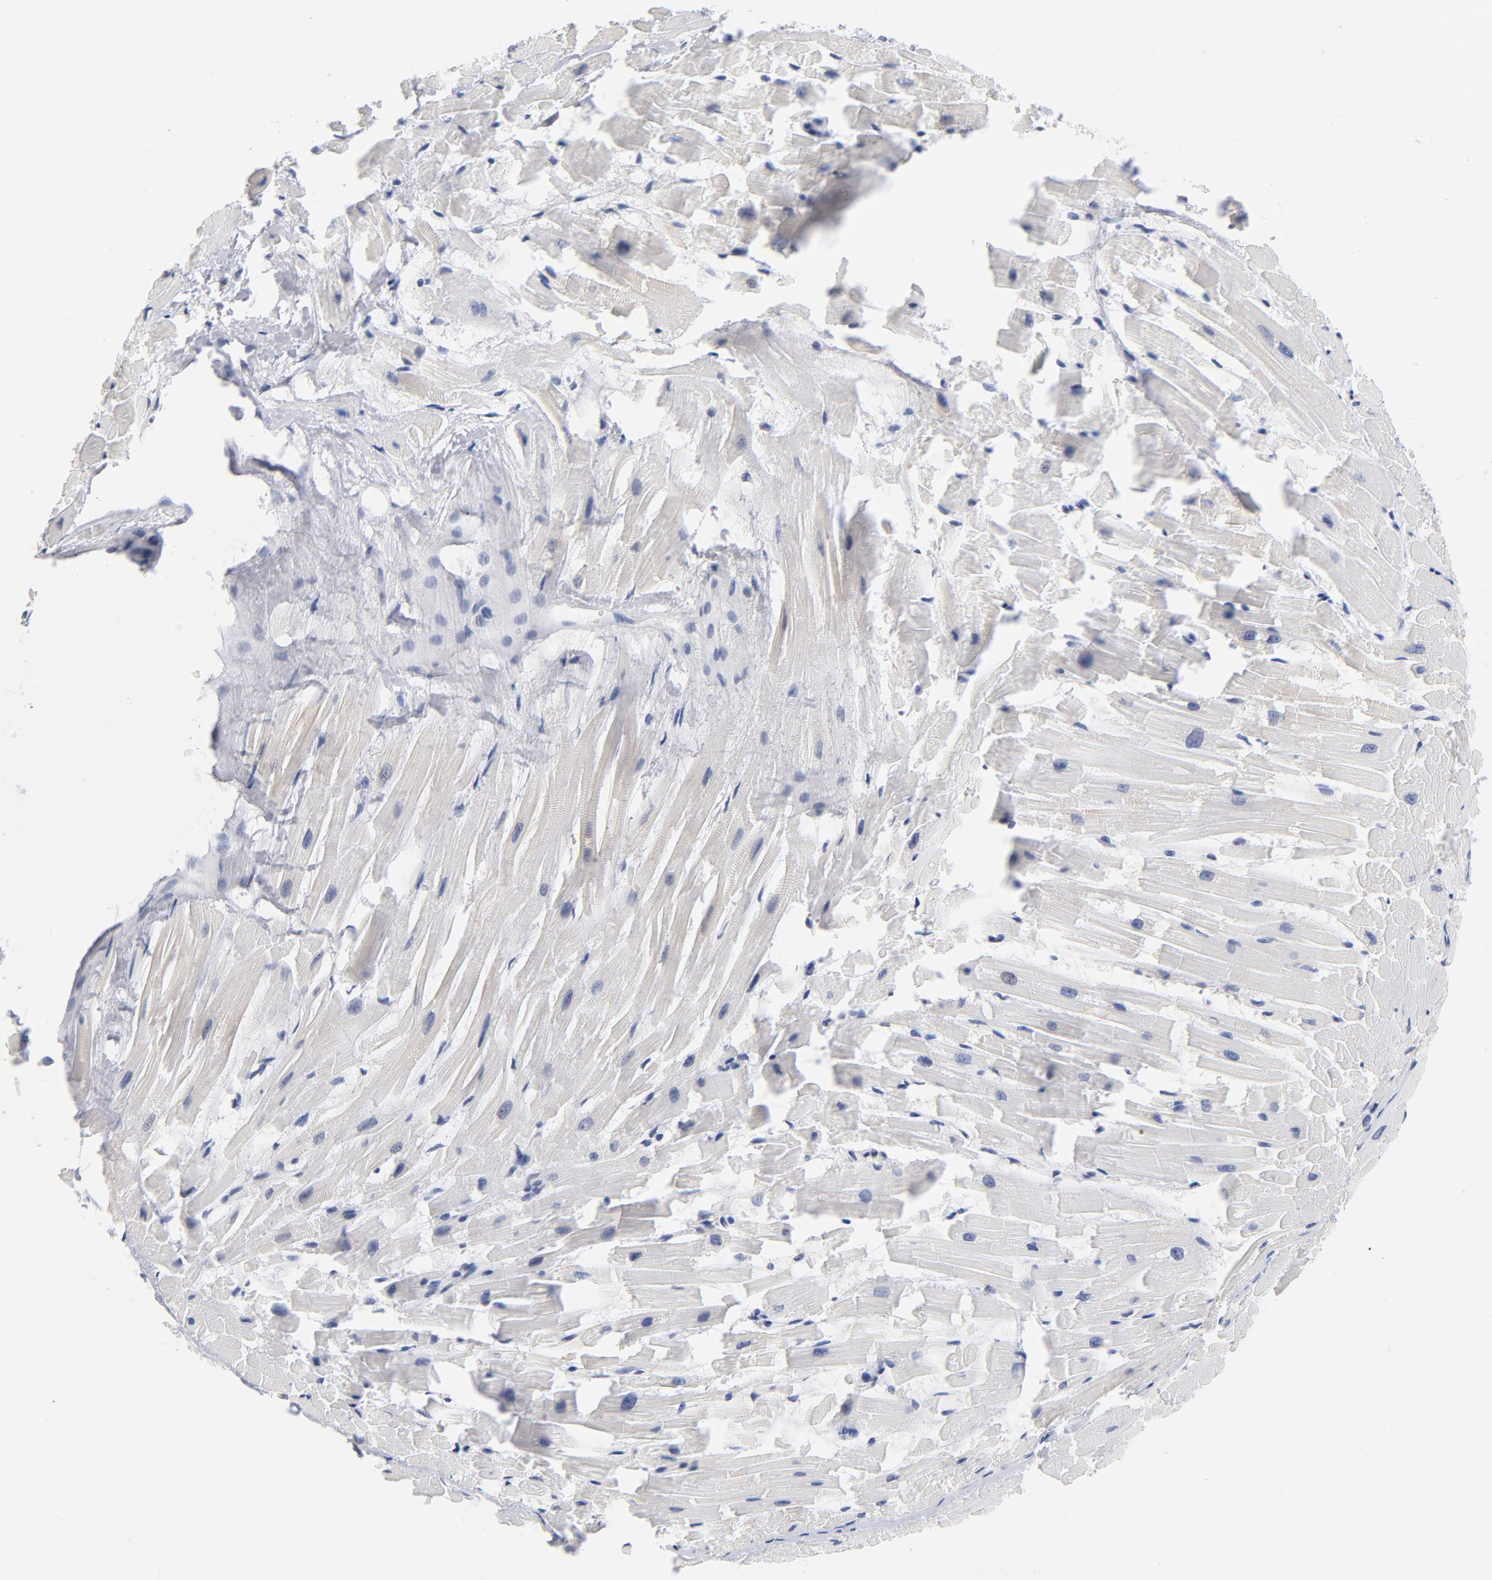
{"staining": {"intensity": "negative", "quantity": "none", "location": "none"}, "tissue": "heart muscle", "cell_type": "Cardiomyocytes", "image_type": "normal", "snomed": [{"axis": "morphology", "description": "Normal tissue, NOS"}, {"axis": "topography", "description": "Heart"}], "caption": "Cardiomyocytes show no significant staining in benign heart muscle. (Stains: DAB (3,3'-diaminobenzidine) immunohistochemistry with hematoxylin counter stain, Microscopy: brightfield microscopy at high magnification).", "gene": "RBM3", "patient": {"sex": "female", "age": 19}}